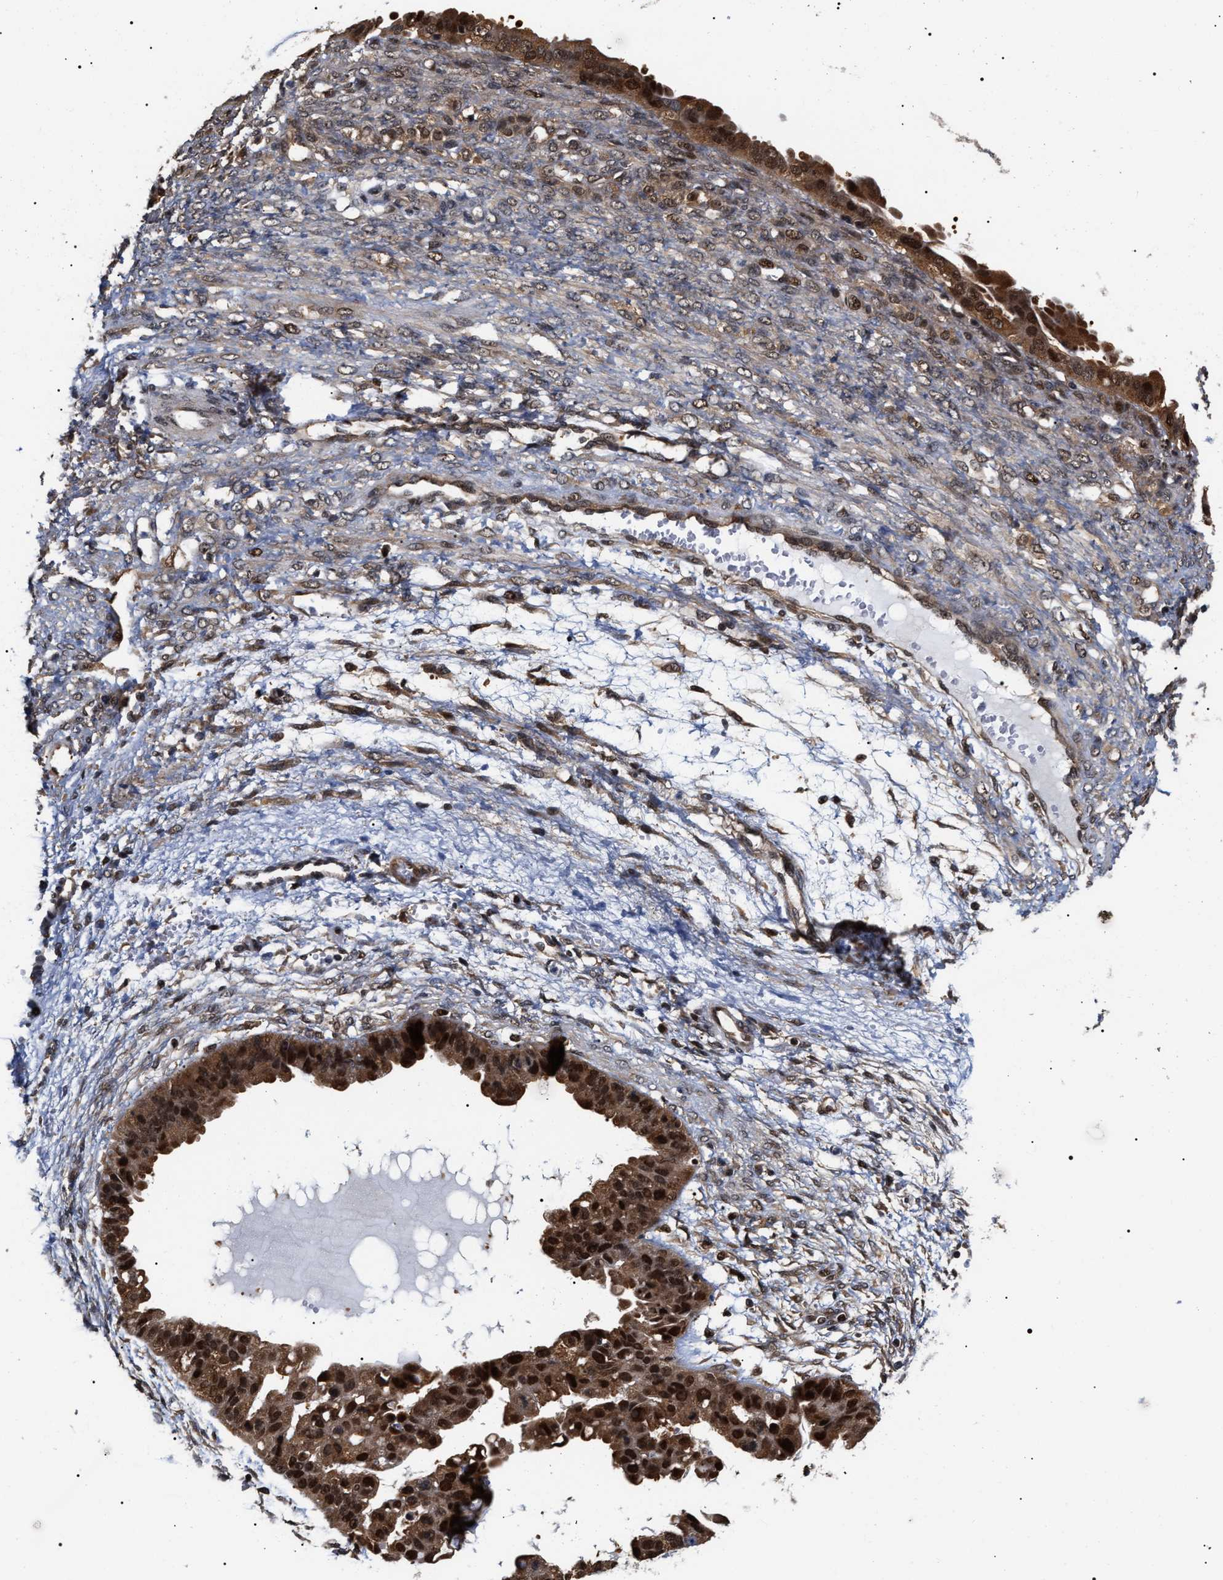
{"staining": {"intensity": "strong", "quantity": ">75%", "location": "cytoplasmic/membranous,nuclear"}, "tissue": "ovarian cancer", "cell_type": "Tumor cells", "image_type": "cancer", "snomed": [{"axis": "morphology", "description": "Cystadenocarcinoma, serous, NOS"}, {"axis": "topography", "description": "Ovary"}], "caption": "Protein expression by immunohistochemistry (IHC) displays strong cytoplasmic/membranous and nuclear positivity in about >75% of tumor cells in ovarian cancer (serous cystadenocarcinoma). Using DAB (3,3'-diaminobenzidine) (brown) and hematoxylin (blue) stains, captured at high magnification using brightfield microscopy.", "gene": "BAG6", "patient": {"sex": "female", "age": 58}}